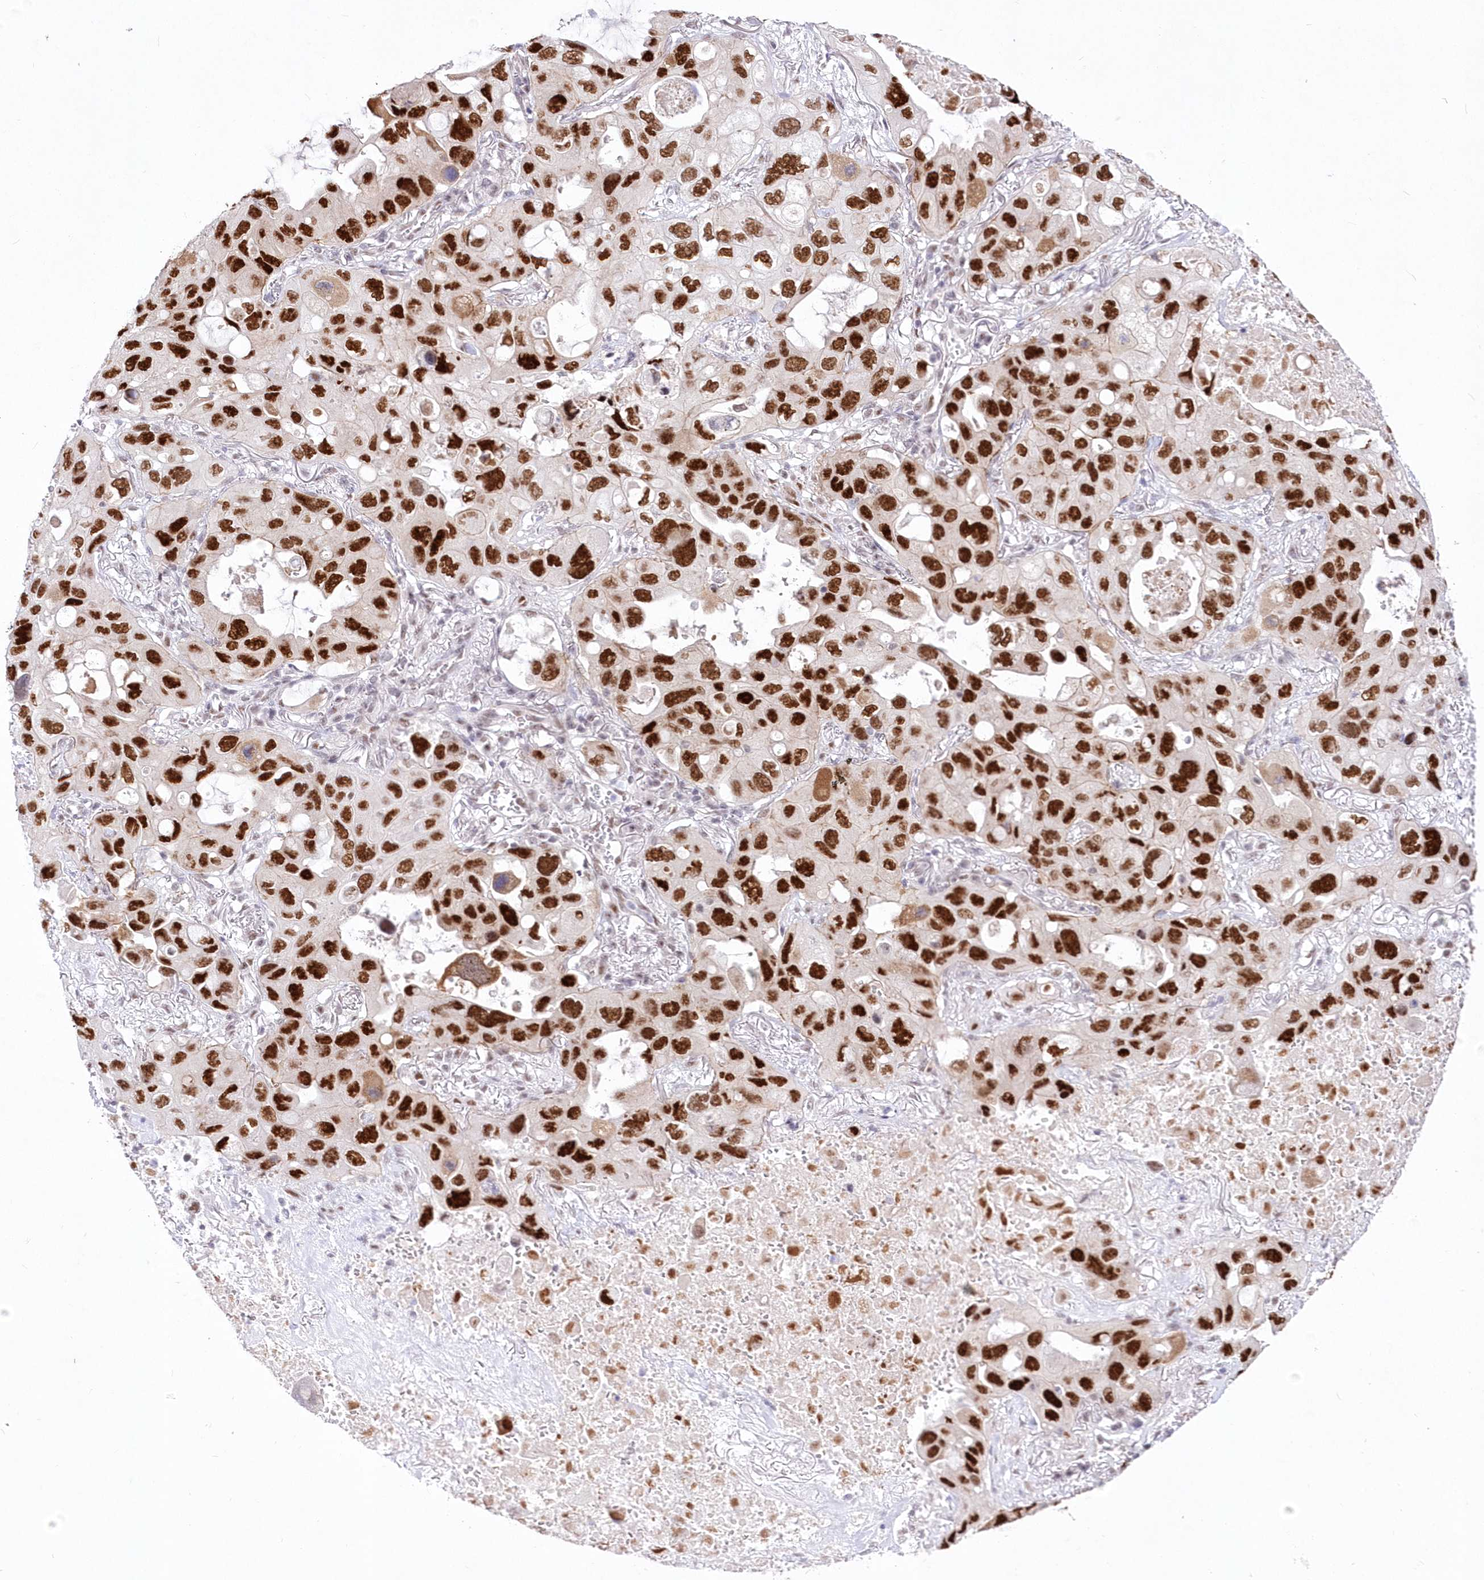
{"staining": {"intensity": "strong", "quantity": ">75%", "location": "nuclear"}, "tissue": "lung cancer", "cell_type": "Tumor cells", "image_type": "cancer", "snomed": [{"axis": "morphology", "description": "Squamous cell carcinoma, NOS"}, {"axis": "topography", "description": "Lung"}], "caption": "Brown immunohistochemical staining in human squamous cell carcinoma (lung) displays strong nuclear staining in about >75% of tumor cells.", "gene": "NSUN2", "patient": {"sex": "female", "age": 73}}